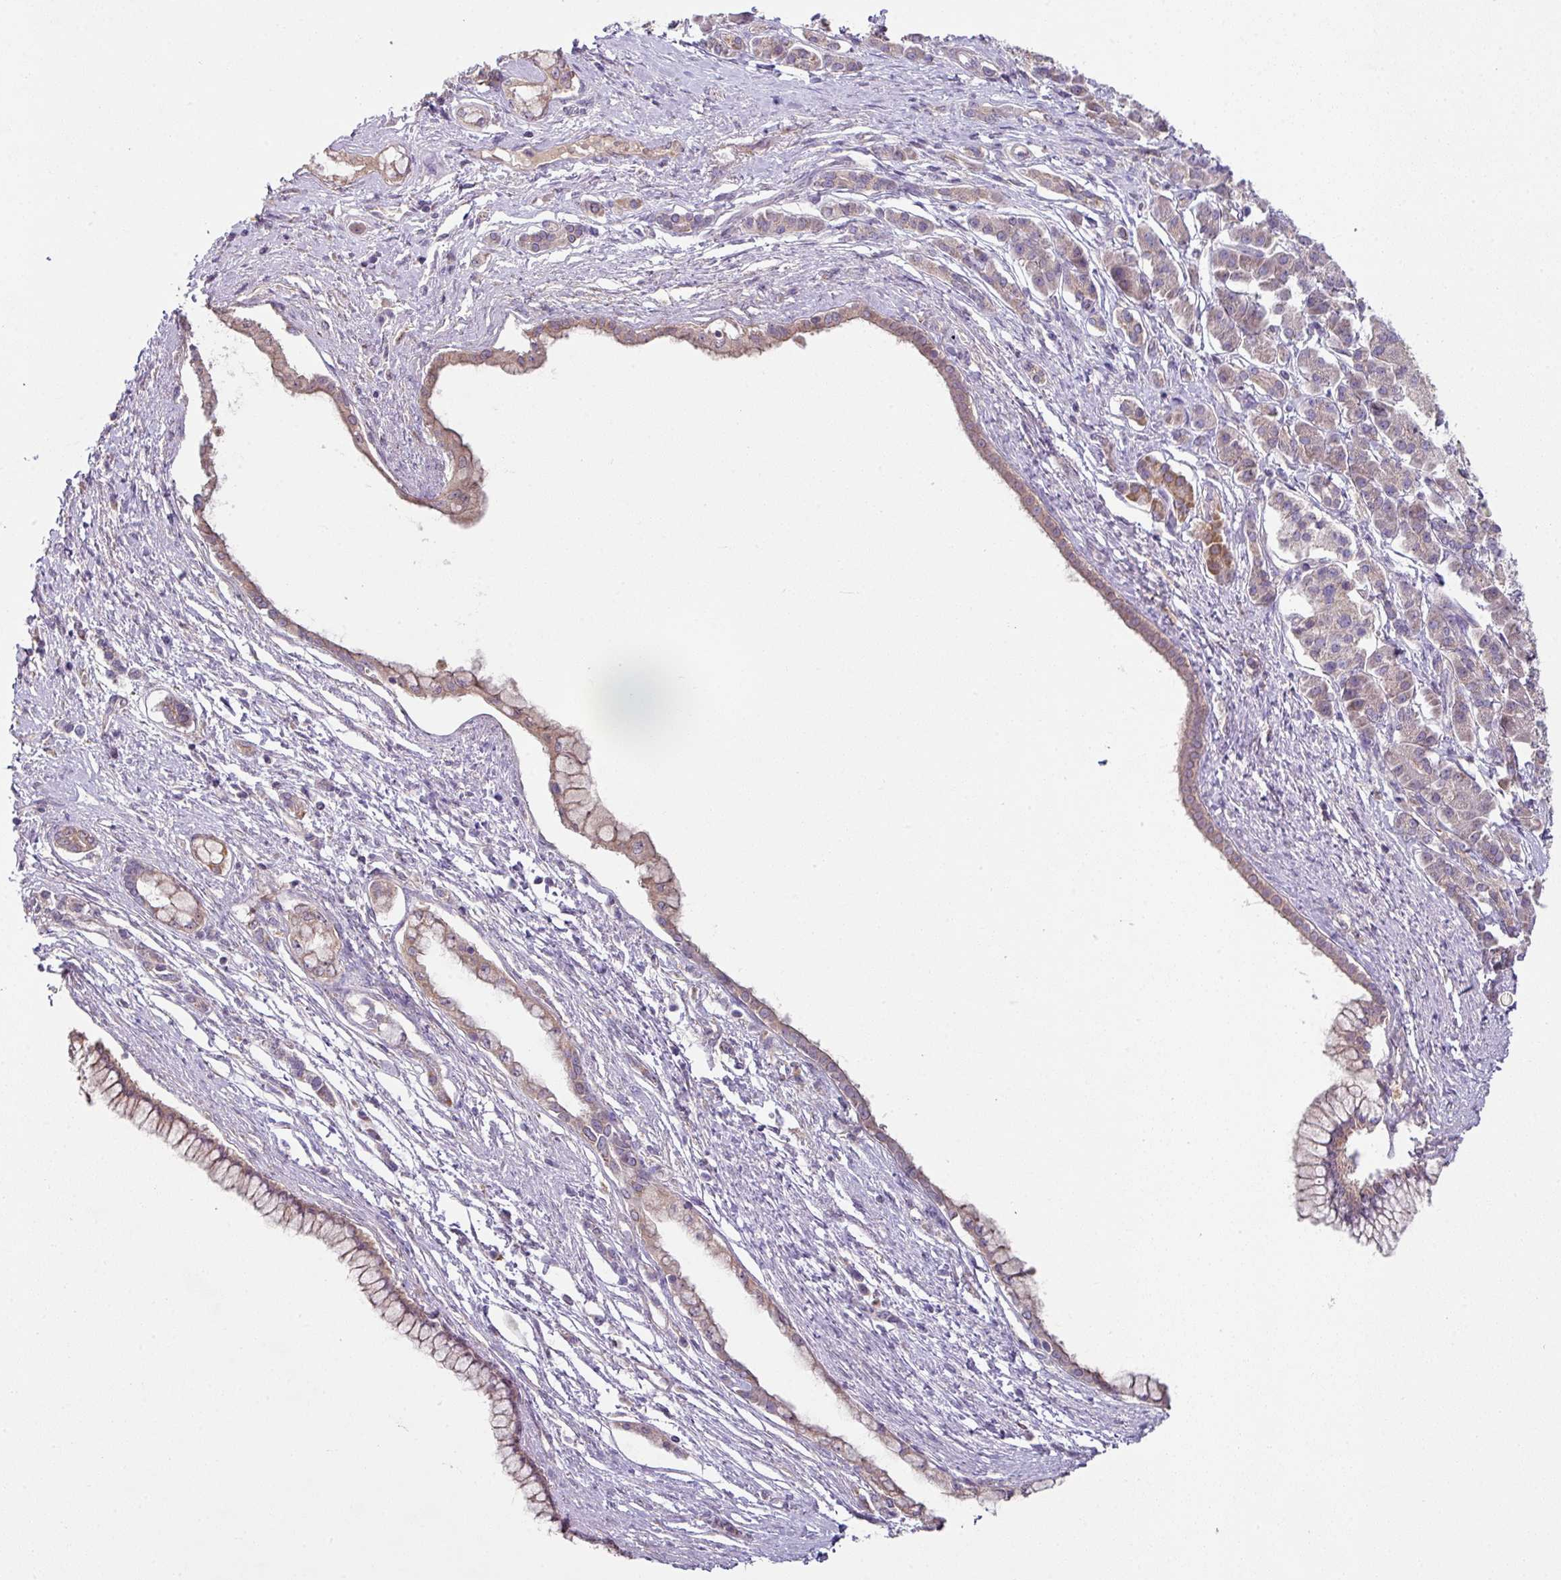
{"staining": {"intensity": "weak", "quantity": "25%-75%", "location": "cytoplasmic/membranous"}, "tissue": "pancreatic cancer", "cell_type": "Tumor cells", "image_type": "cancer", "snomed": [{"axis": "morphology", "description": "Adenocarcinoma, NOS"}, {"axis": "topography", "description": "Pancreas"}], "caption": "A low amount of weak cytoplasmic/membranous staining is present in about 25%-75% of tumor cells in pancreatic cancer tissue.", "gene": "LRRC9", "patient": {"sex": "male", "age": 70}}